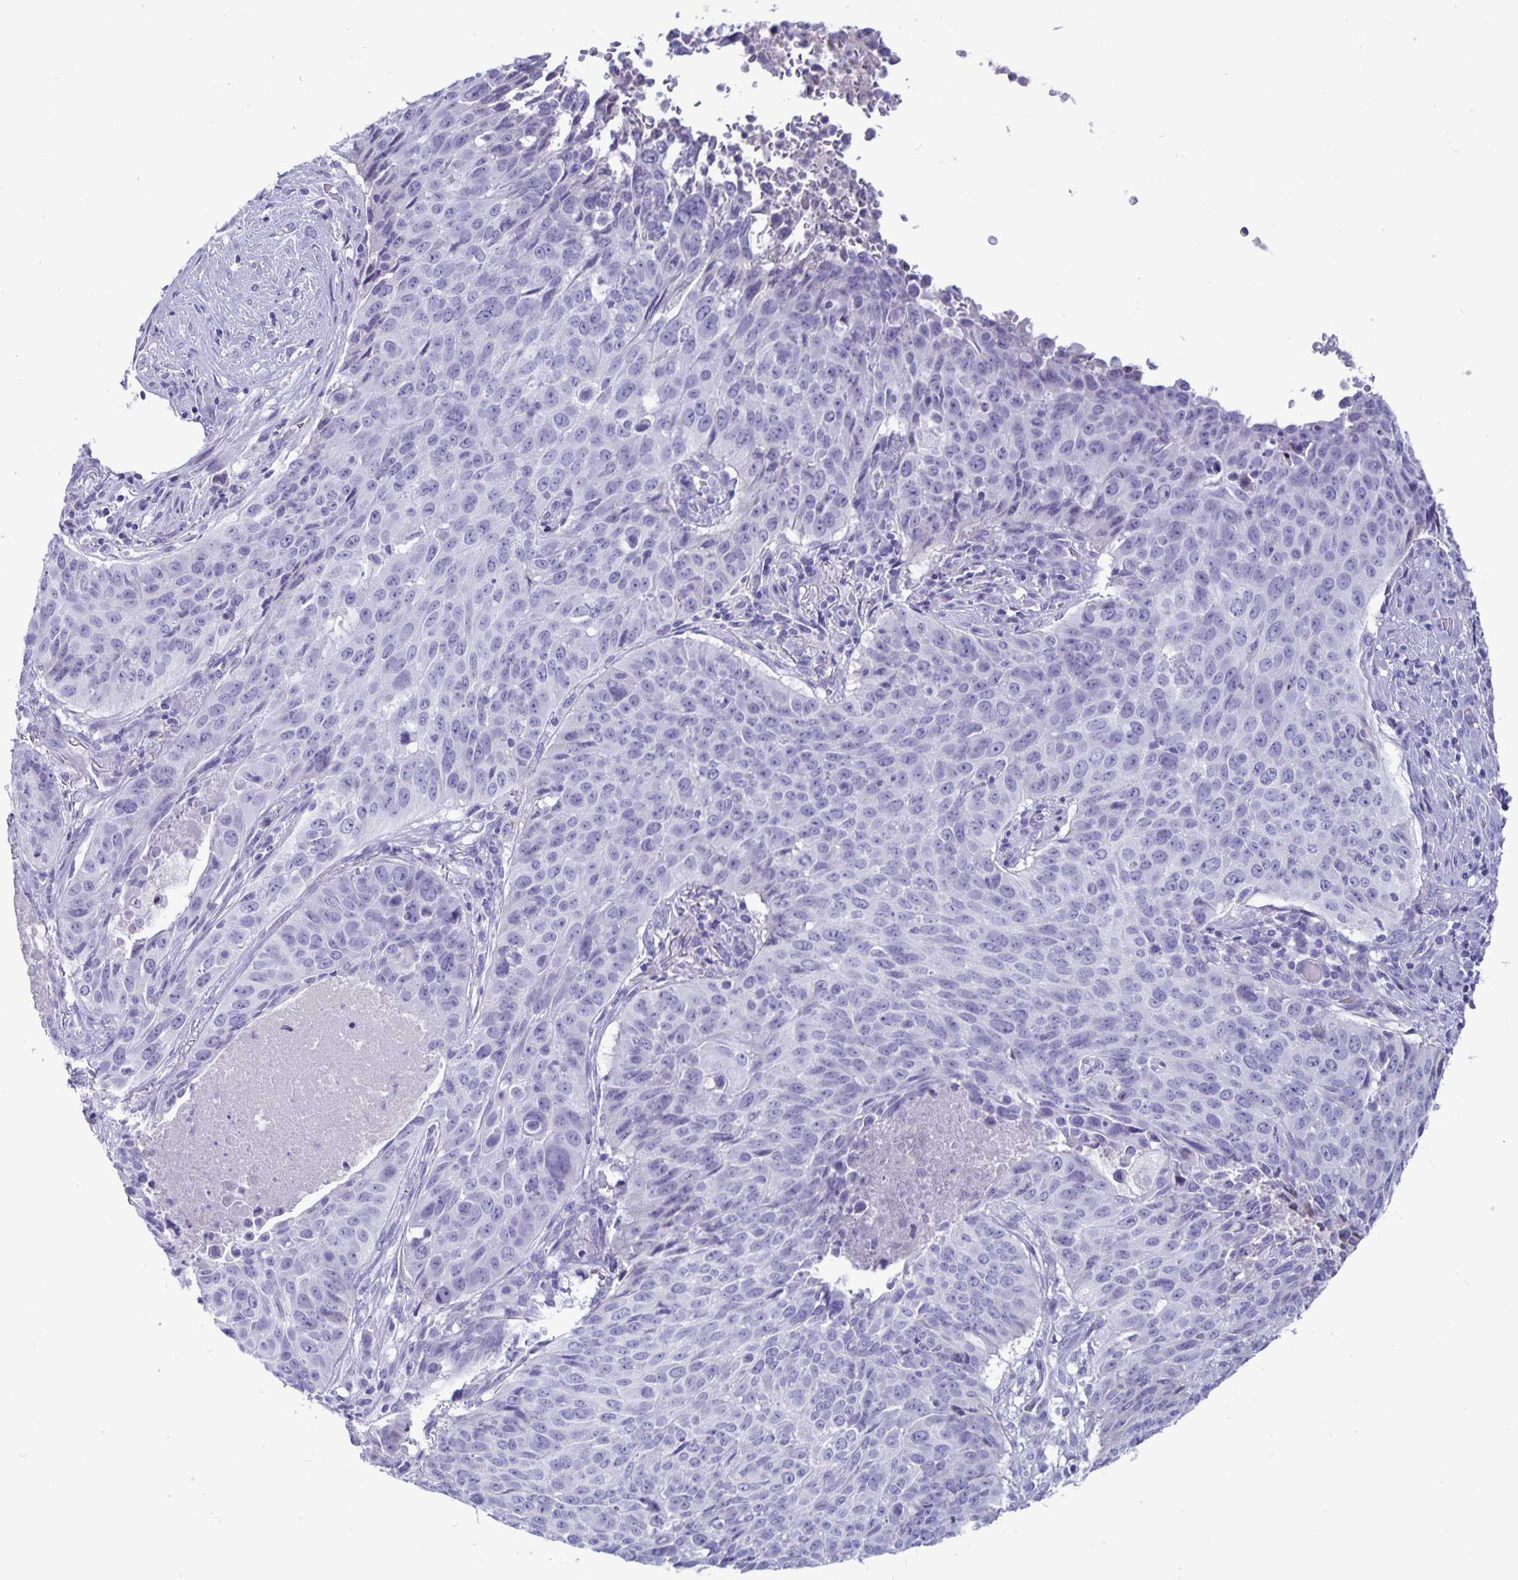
{"staining": {"intensity": "negative", "quantity": "none", "location": "none"}, "tissue": "lung cancer", "cell_type": "Tumor cells", "image_type": "cancer", "snomed": [{"axis": "morphology", "description": "Normal tissue, NOS"}, {"axis": "morphology", "description": "Squamous cell carcinoma, NOS"}, {"axis": "topography", "description": "Bronchus"}, {"axis": "topography", "description": "Lung"}], "caption": "An immunohistochemistry image of lung squamous cell carcinoma is shown. There is no staining in tumor cells of lung squamous cell carcinoma.", "gene": "BPIFA3", "patient": {"sex": "male", "age": 64}}